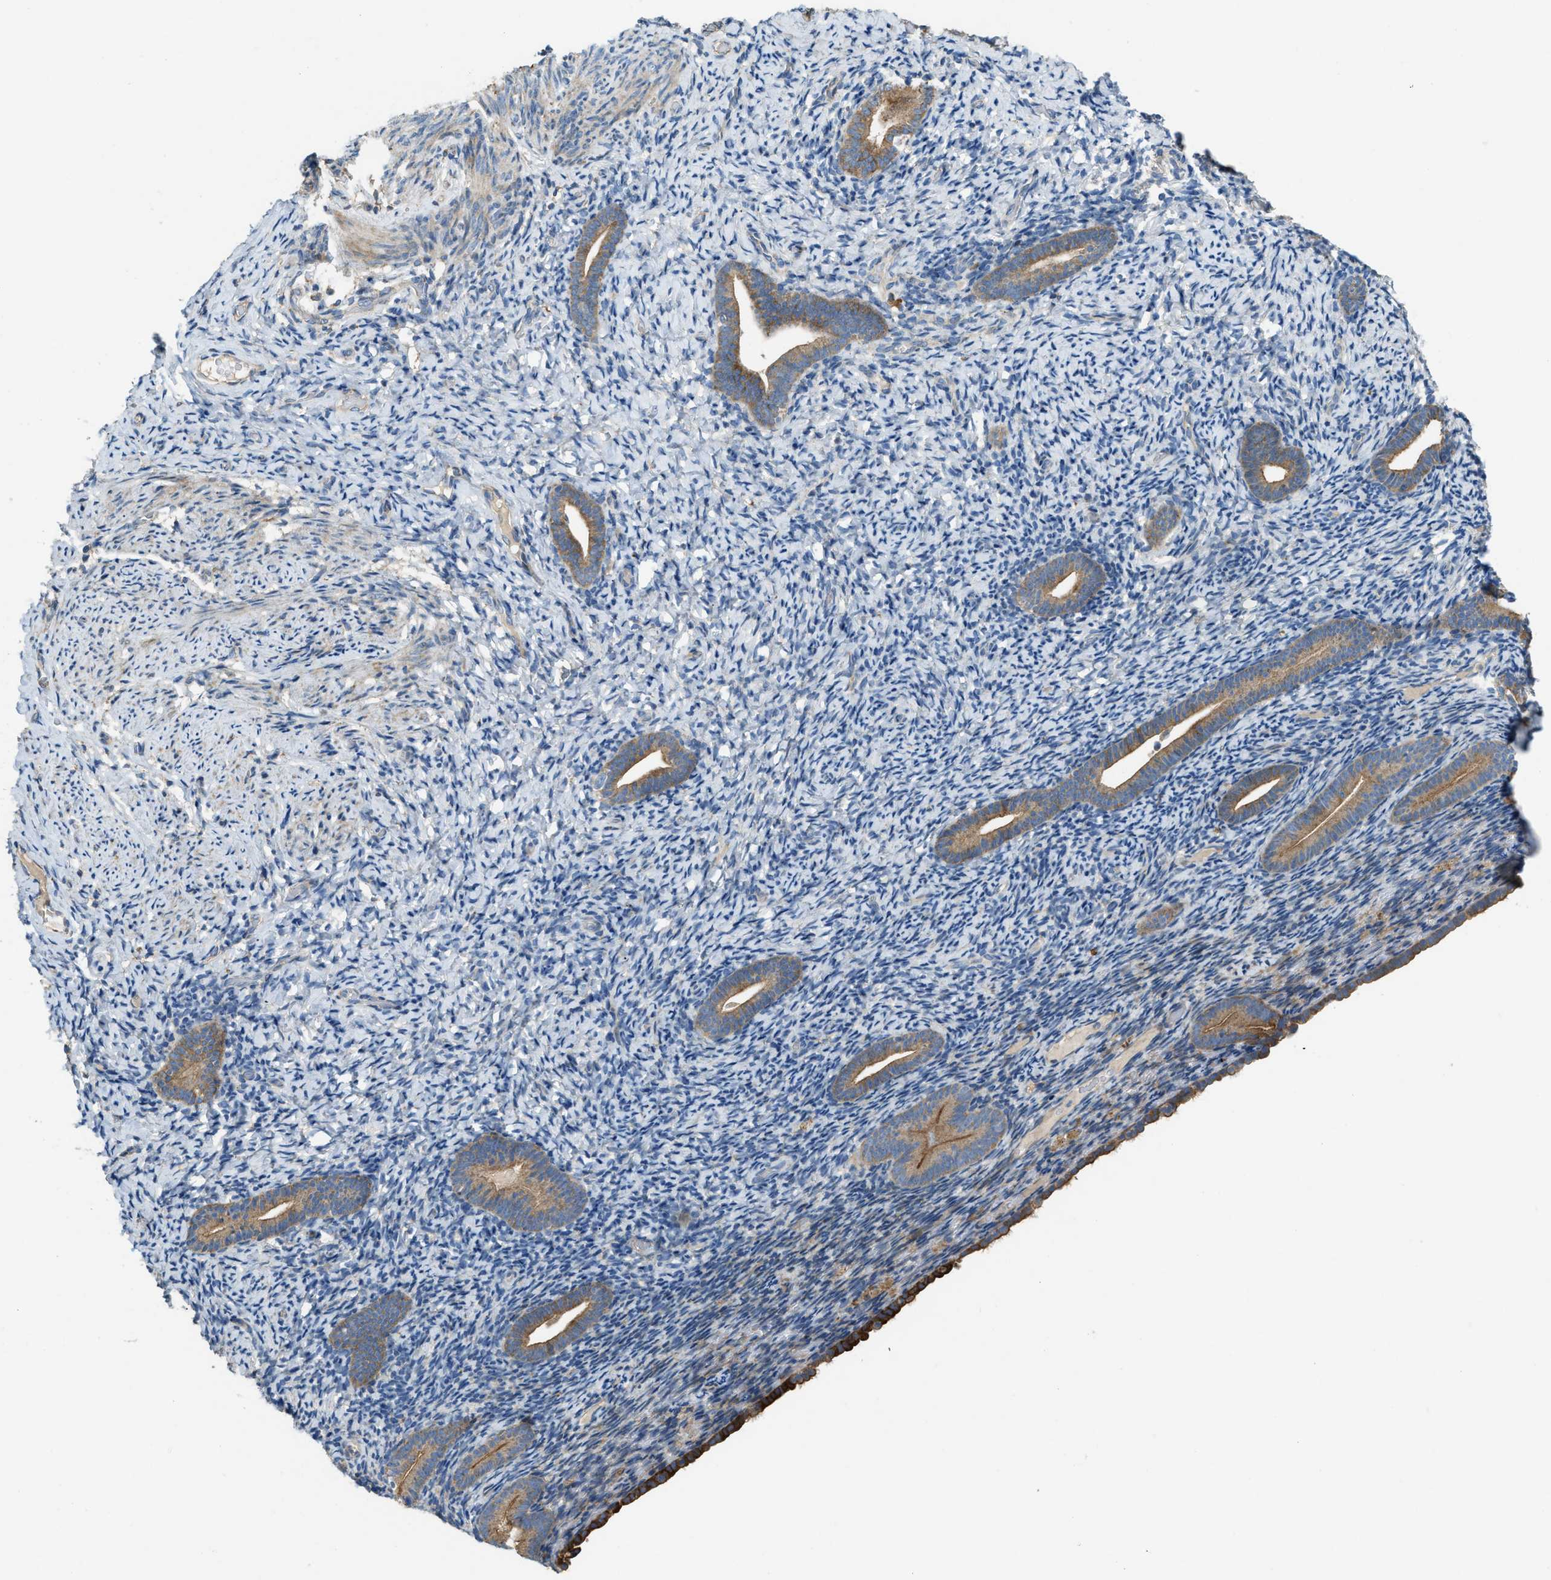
{"staining": {"intensity": "negative", "quantity": "none", "location": "none"}, "tissue": "endometrium", "cell_type": "Cells in endometrial stroma", "image_type": "normal", "snomed": [{"axis": "morphology", "description": "Normal tissue, NOS"}, {"axis": "topography", "description": "Endometrium"}], "caption": "Human endometrium stained for a protein using immunohistochemistry reveals no positivity in cells in endometrial stroma.", "gene": "TMEM68", "patient": {"sex": "female", "age": 51}}